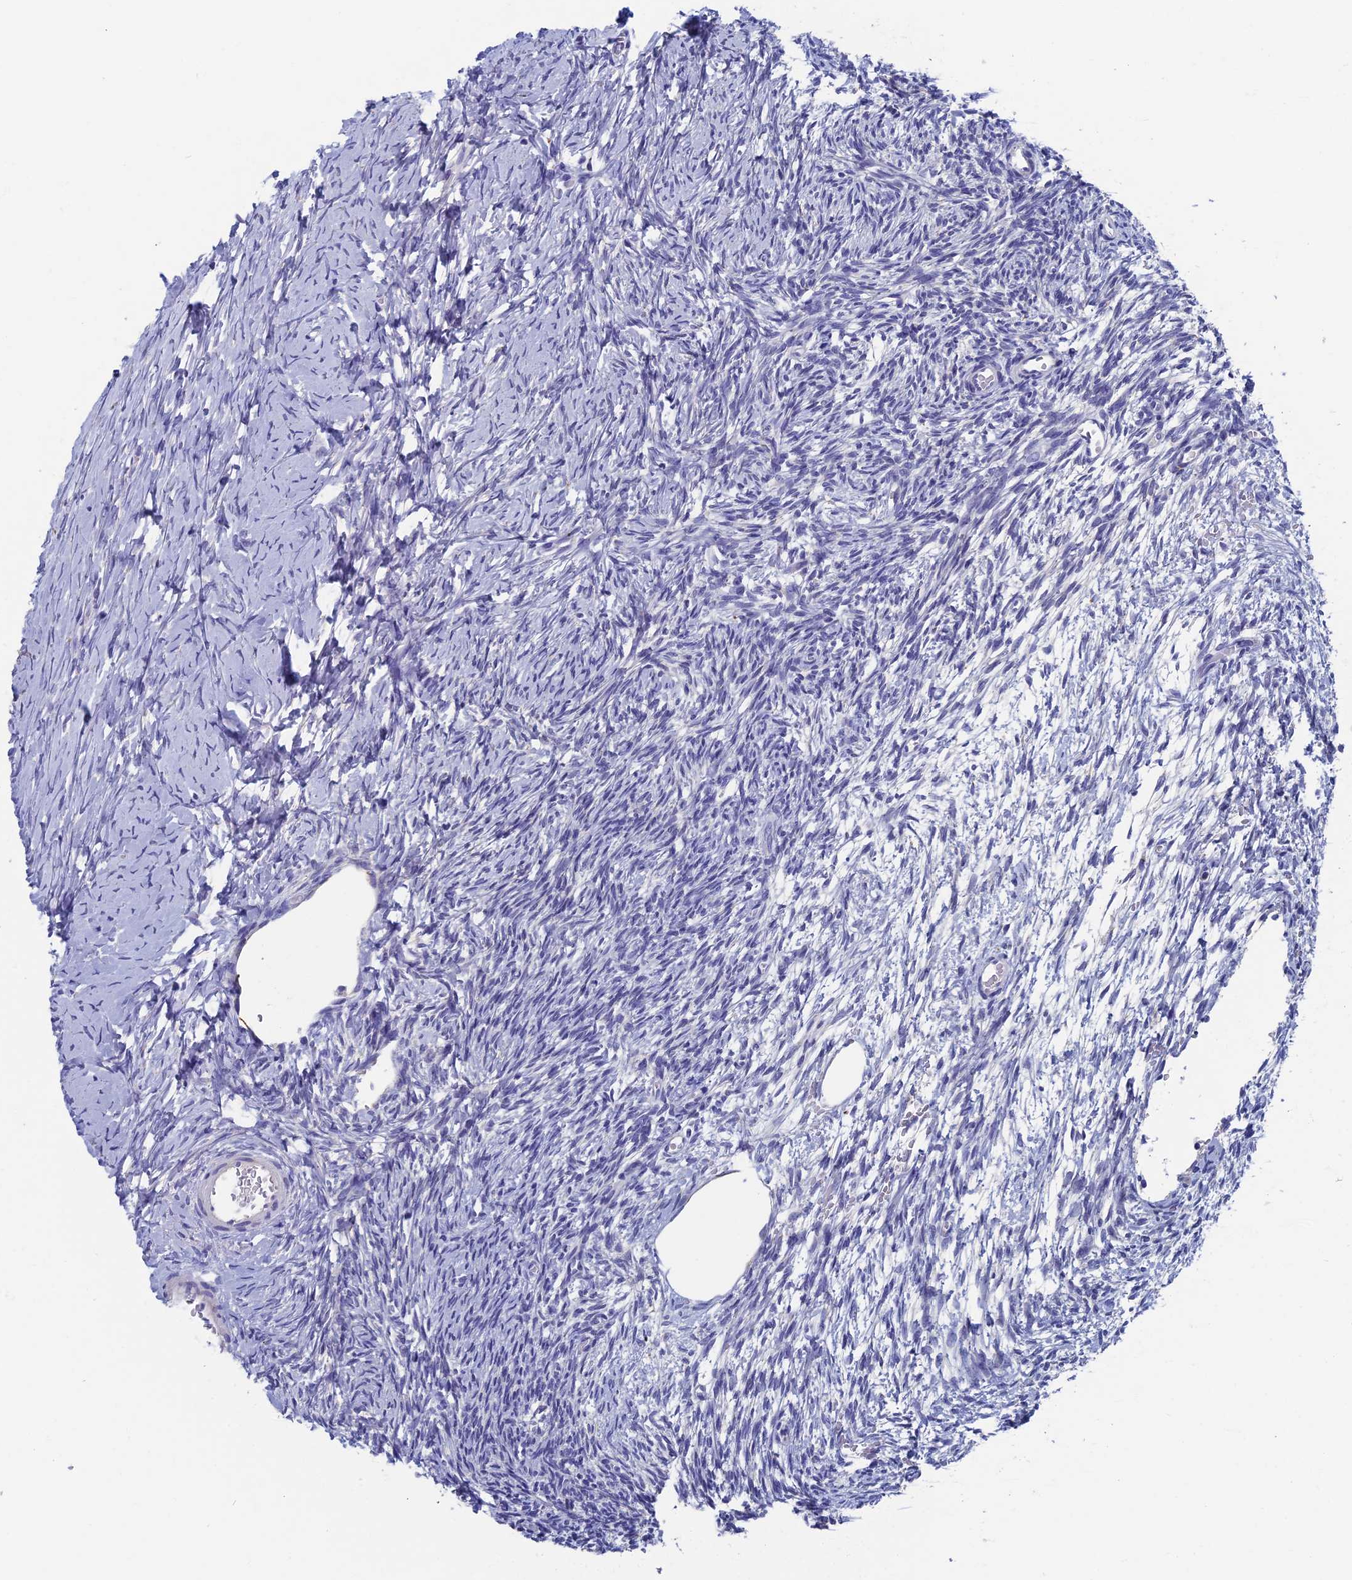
{"staining": {"intensity": "negative", "quantity": "none", "location": "none"}, "tissue": "ovary", "cell_type": "Ovarian stroma cells", "image_type": "normal", "snomed": [{"axis": "morphology", "description": "Normal tissue, NOS"}, {"axis": "topography", "description": "Ovary"}], "caption": "DAB (3,3'-diaminobenzidine) immunohistochemical staining of unremarkable ovary demonstrates no significant staining in ovarian stroma cells.", "gene": "OAT", "patient": {"sex": "female", "age": 39}}